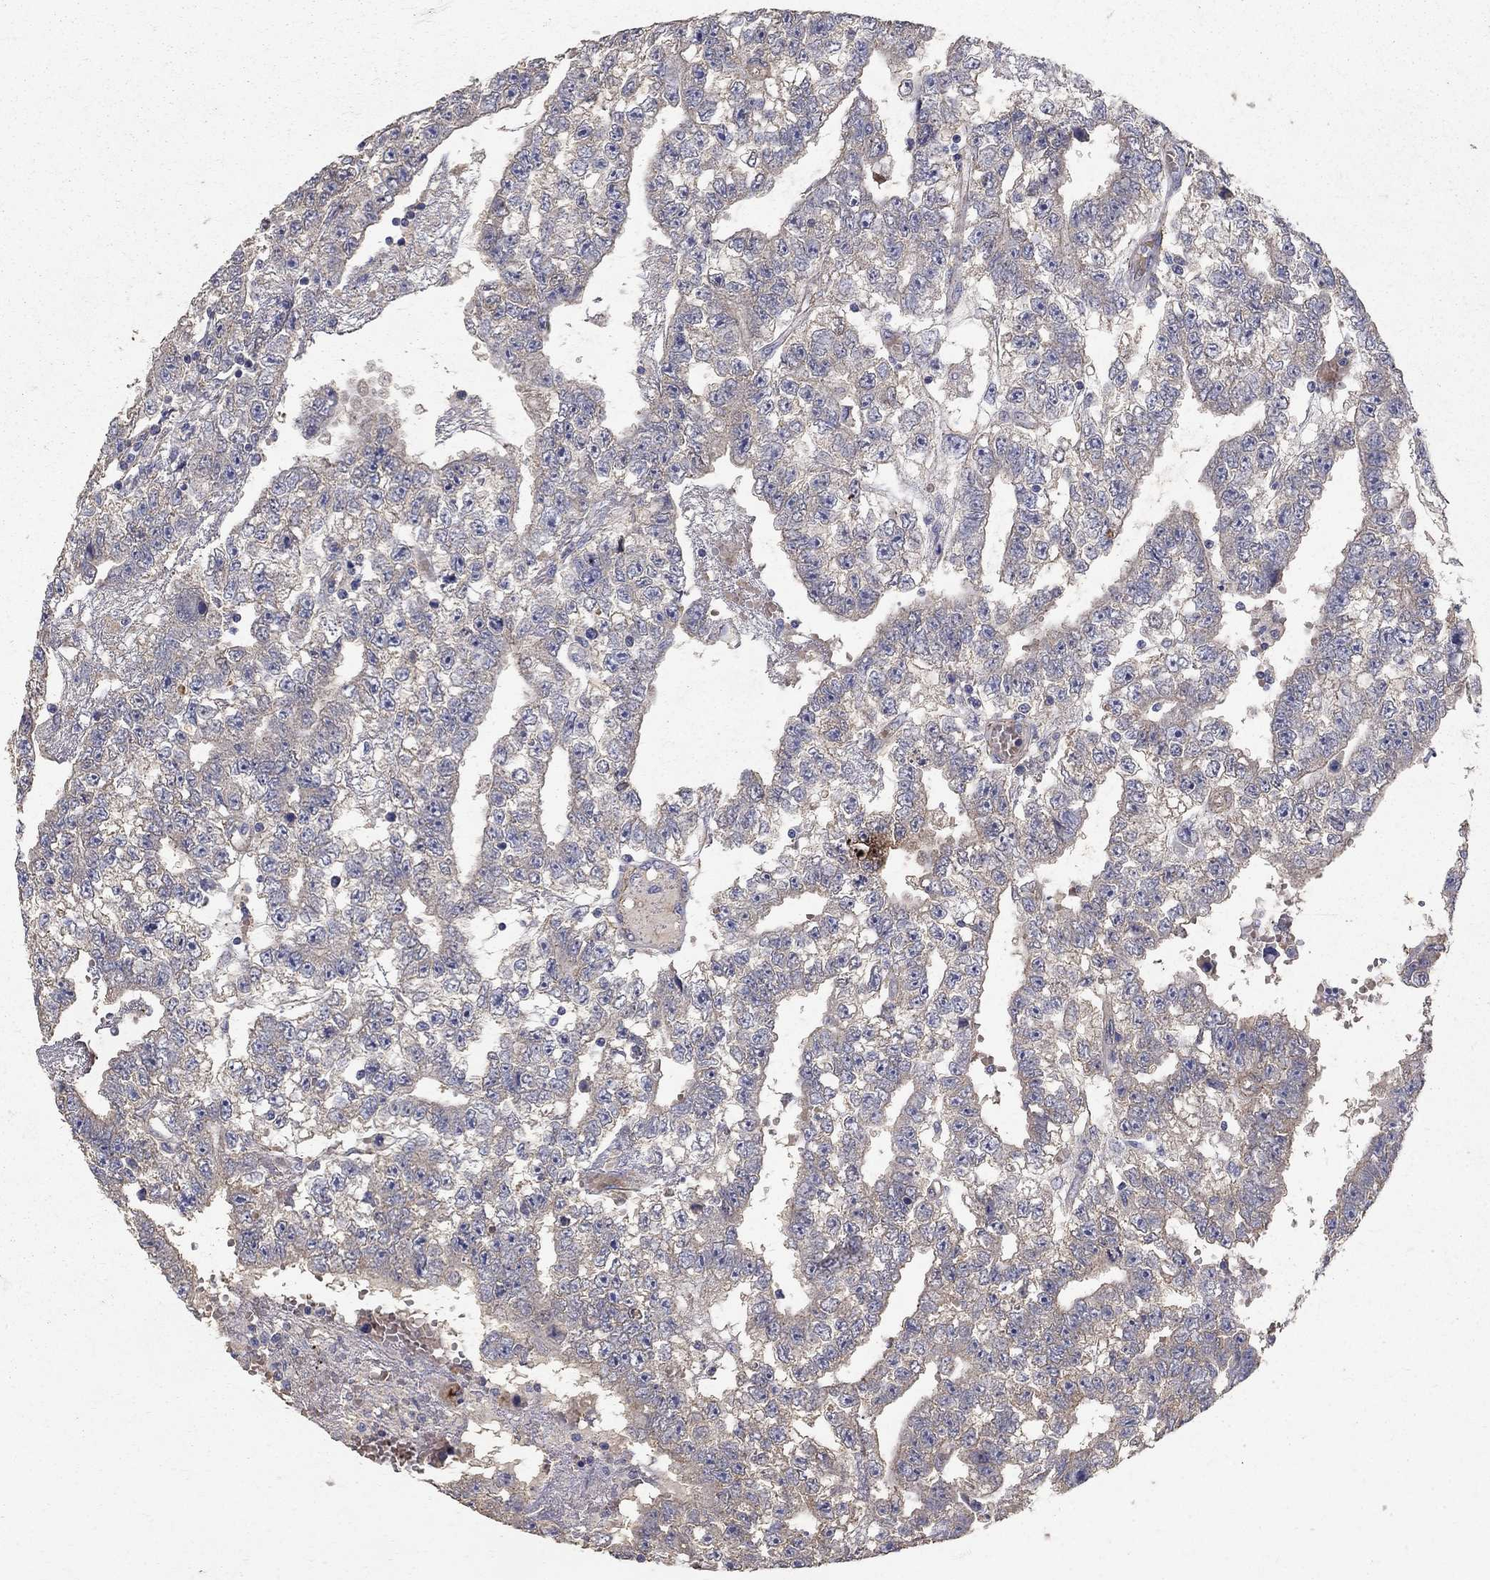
{"staining": {"intensity": "weak", "quantity": "25%-75%", "location": "cytoplasmic/membranous"}, "tissue": "testis cancer", "cell_type": "Tumor cells", "image_type": "cancer", "snomed": [{"axis": "morphology", "description": "Carcinoma, Embryonal, NOS"}, {"axis": "topography", "description": "Testis"}], "caption": "Brown immunohistochemical staining in human testis cancer (embryonal carcinoma) displays weak cytoplasmic/membranous staining in approximately 25%-75% of tumor cells.", "gene": "MPP2", "patient": {"sex": "male", "age": 25}}